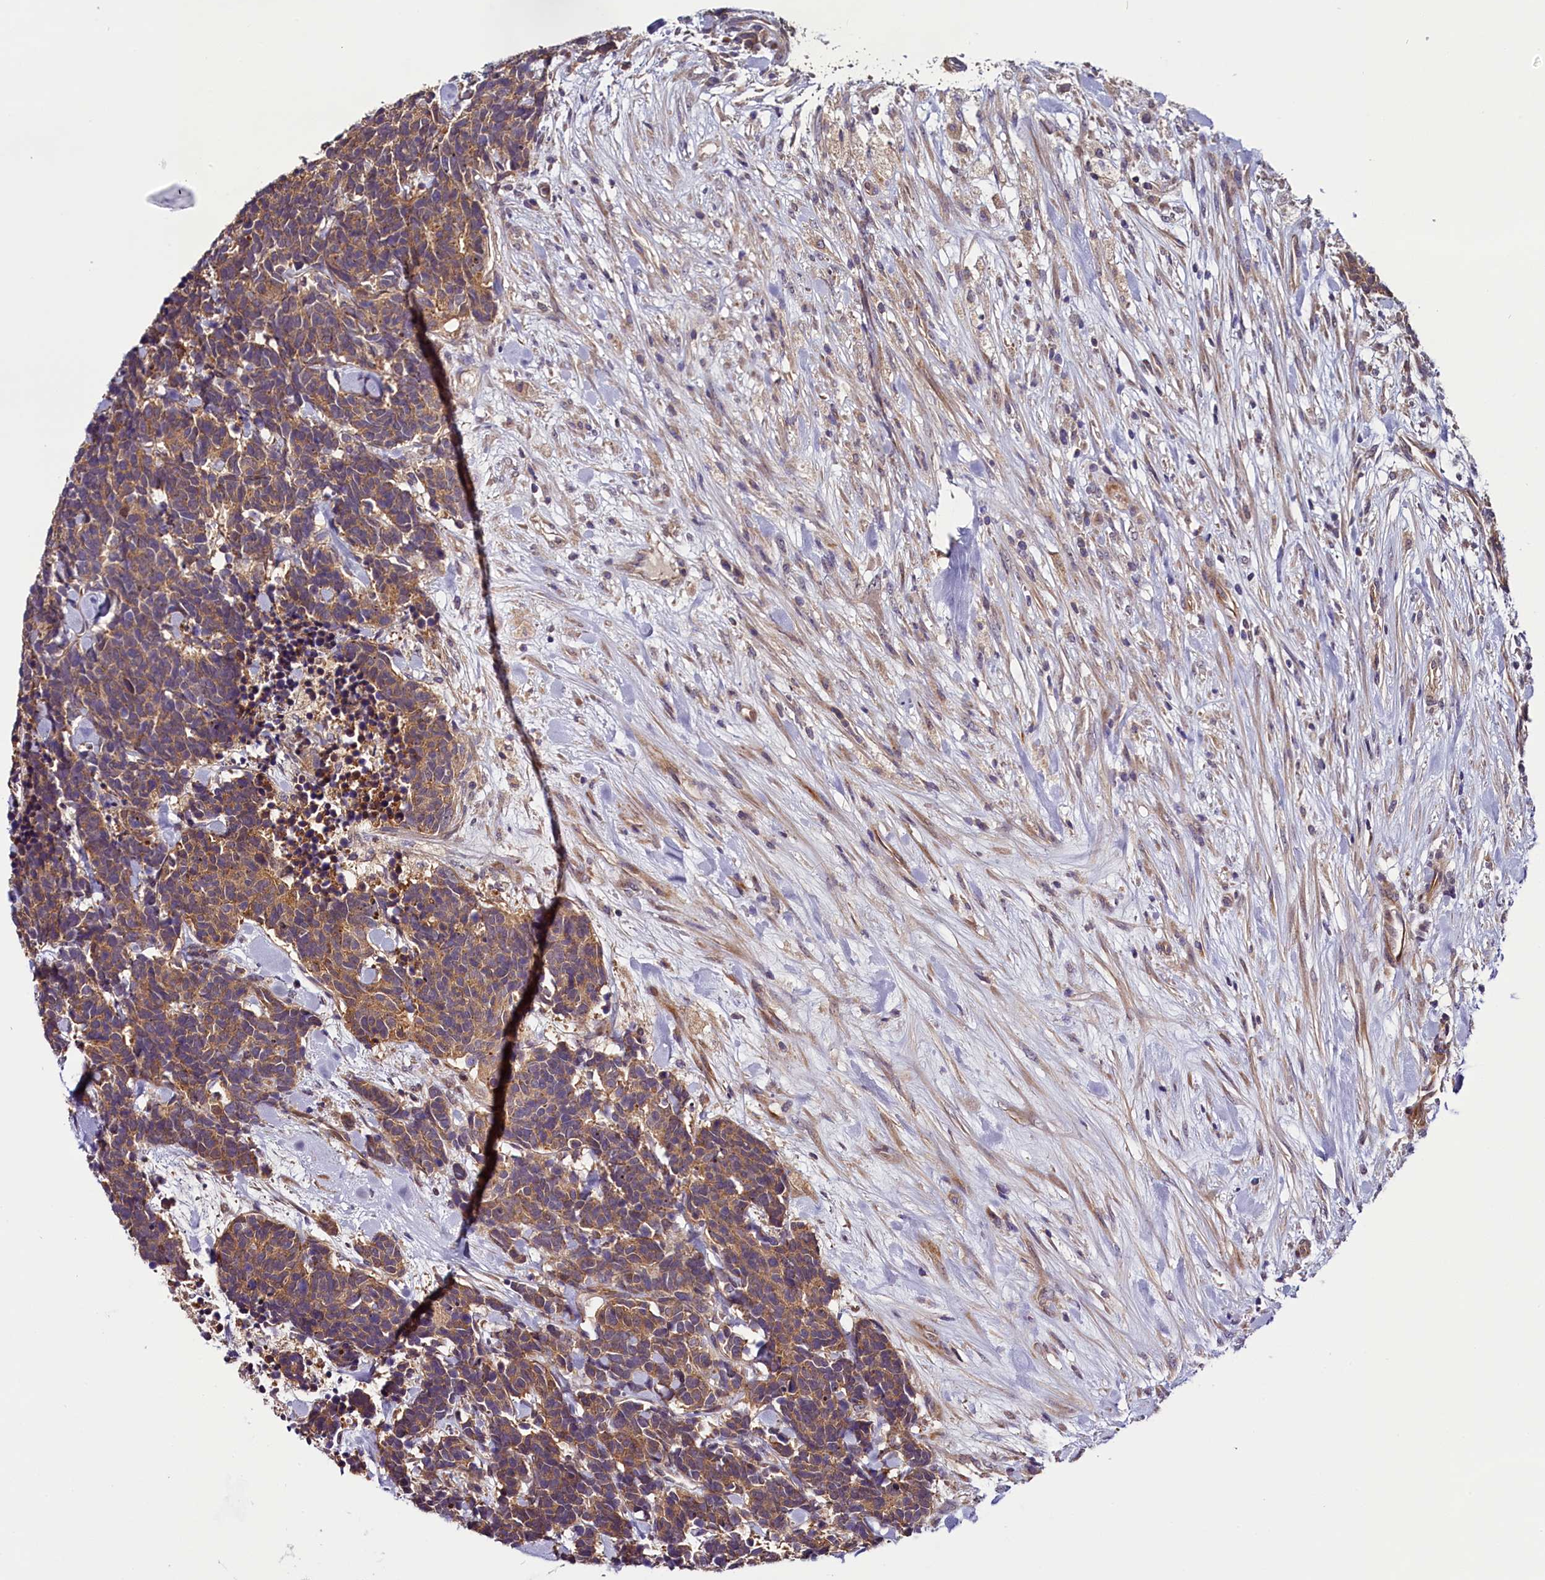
{"staining": {"intensity": "moderate", "quantity": ">75%", "location": "cytoplasmic/membranous"}, "tissue": "carcinoid", "cell_type": "Tumor cells", "image_type": "cancer", "snomed": [{"axis": "morphology", "description": "Carcinoma, NOS"}, {"axis": "morphology", "description": "Carcinoid, malignant, NOS"}, {"axis": "topography", "description": "Prostate"}], "caption": "Human carcinoma stained for a protein (brown) exhibits moderate cytoplasmic/membranous positive staining in about >75% of tumor cells.", "gene": "RPUSD2", "patient": {"sex": "male", "age": 57}}